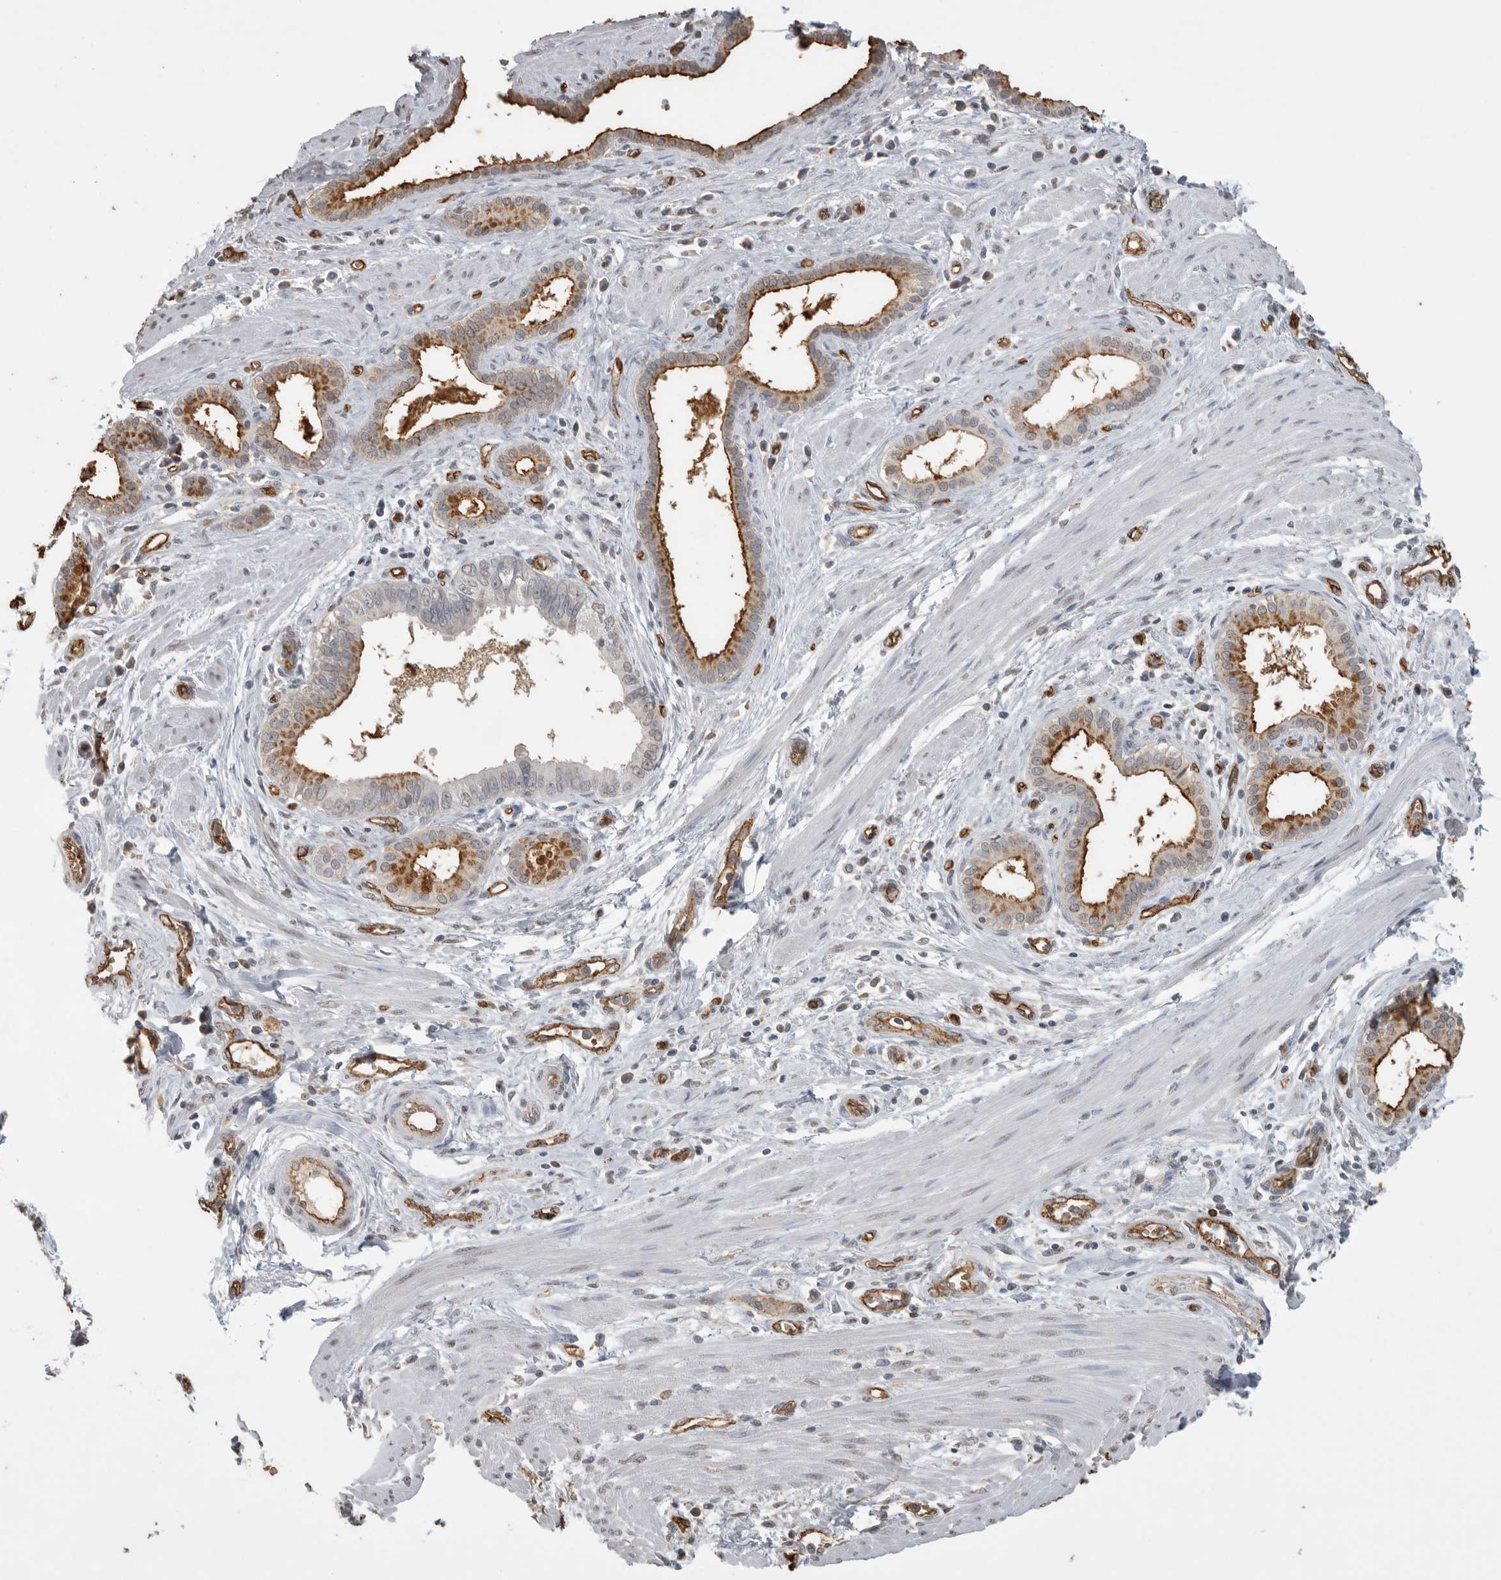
{"staining": {"intensity": "moderate", "quantity": ">75%", "location": "cytoplasmic/membranous"}, "tissue": "pancreatic cancer", "cell_type": "Tumor cells", "image_type": "cancer", "snomed": [{"axis": "morphology", "description": "Normal tissue, NOS"}, {"axis": "topography", "description": "Lymph node"}], "caption": "Tumor cells display medium levels of moderate cytoplasmic/membranous expression in approximately >75% of cells in human pancreatic cancer. (Brightfield microscopy of DAB IHC at high magnification).", "gene": "IL27", "patient": {"sex": "male", "age": 50}}